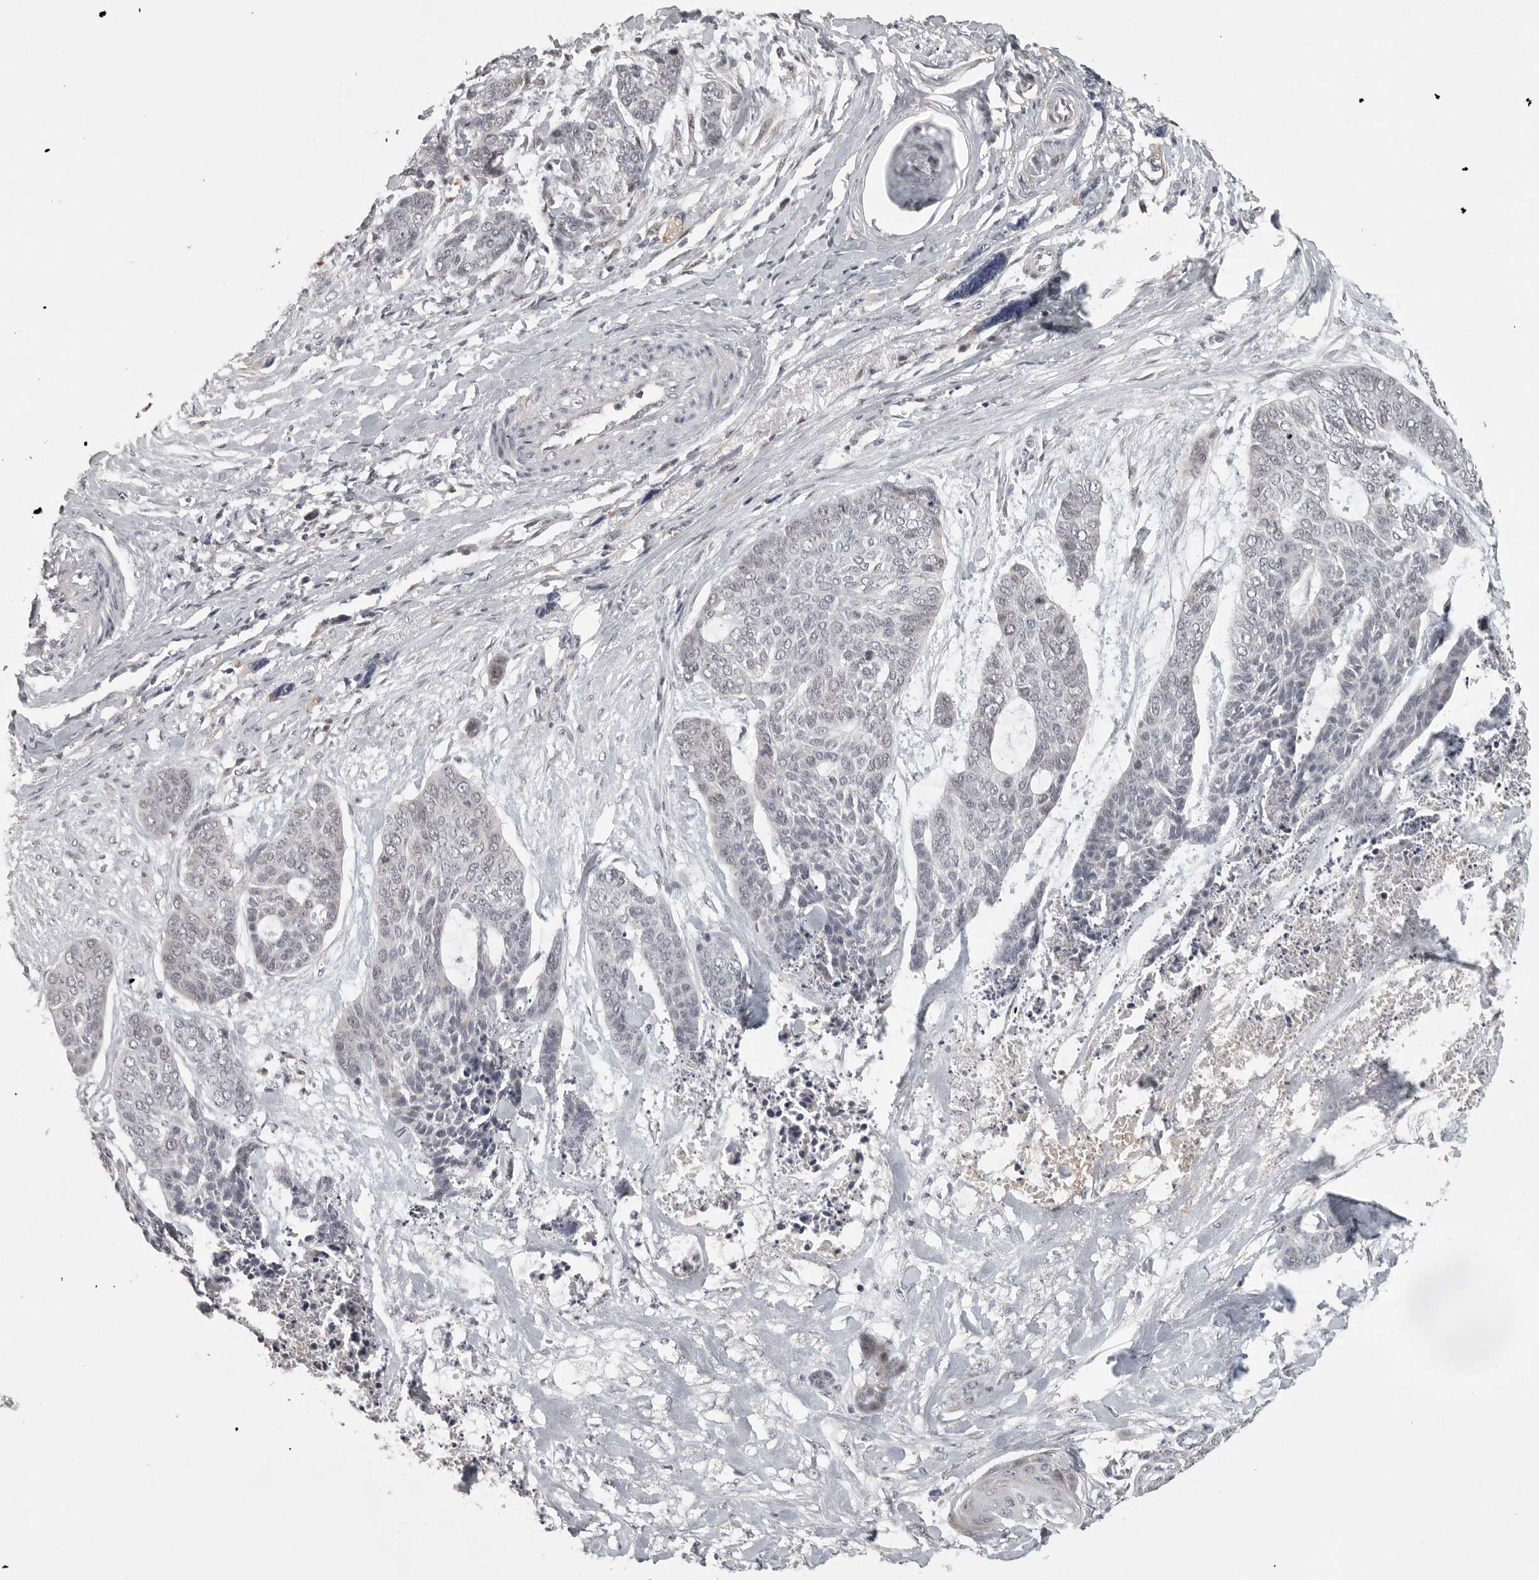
{"staining": {"intensity": "negative", "quantity": "none", "location": "none"}, "tissue": "skin cancer", "cell_type": "Tumor cells", "image_type": "cancer", "snomed": [{"axis": "morphology", "description": "Basal cell carcinoma"}, {"axis": "topography", "description": "Skin"}], "caption": "There is no significant staining in tumor cells of skin cancer.", "gene": "POLE2", "patient": {"sex": "female", "age": 64}}